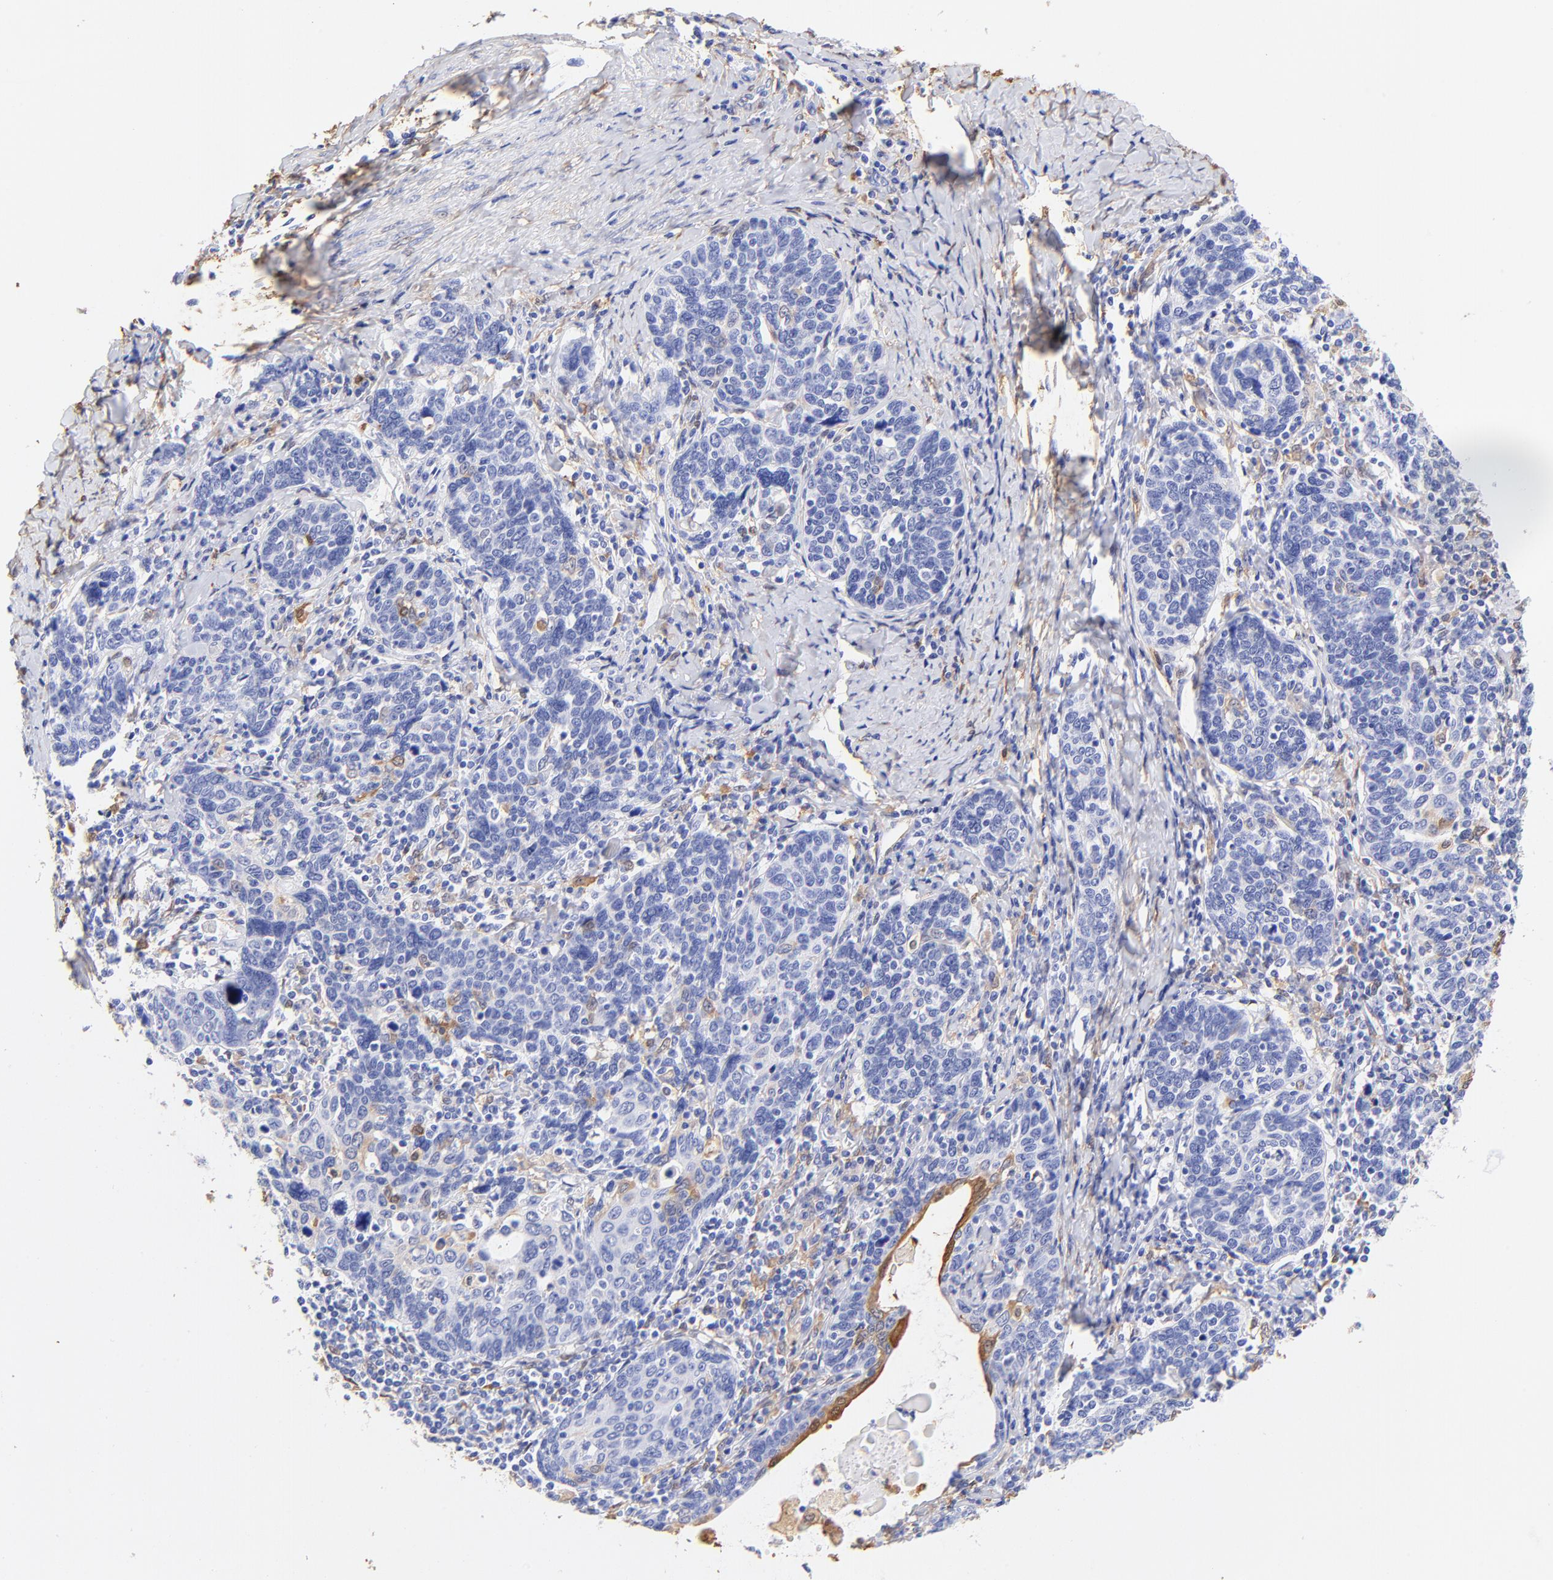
{"staining": {"intensity": "negative", "quantity": "none", "location": "none"}, "tissue": "cervical cancer", "cell_type": "Tumor cells", "image_type": "cancer", "snomed": [{"axis": "morphology", "description": "Squamous cell carcinoma, NOS"}, {"axis": "topography", "description": "Cervix"}], "caption": "This is an immunohistochemistry (IHC) image of squamous cell carcinoma (cervical). There is no positivity in tumor cells.", "gene": "ALDH1A1", "patient": {"sex": "female", "age": 41}}